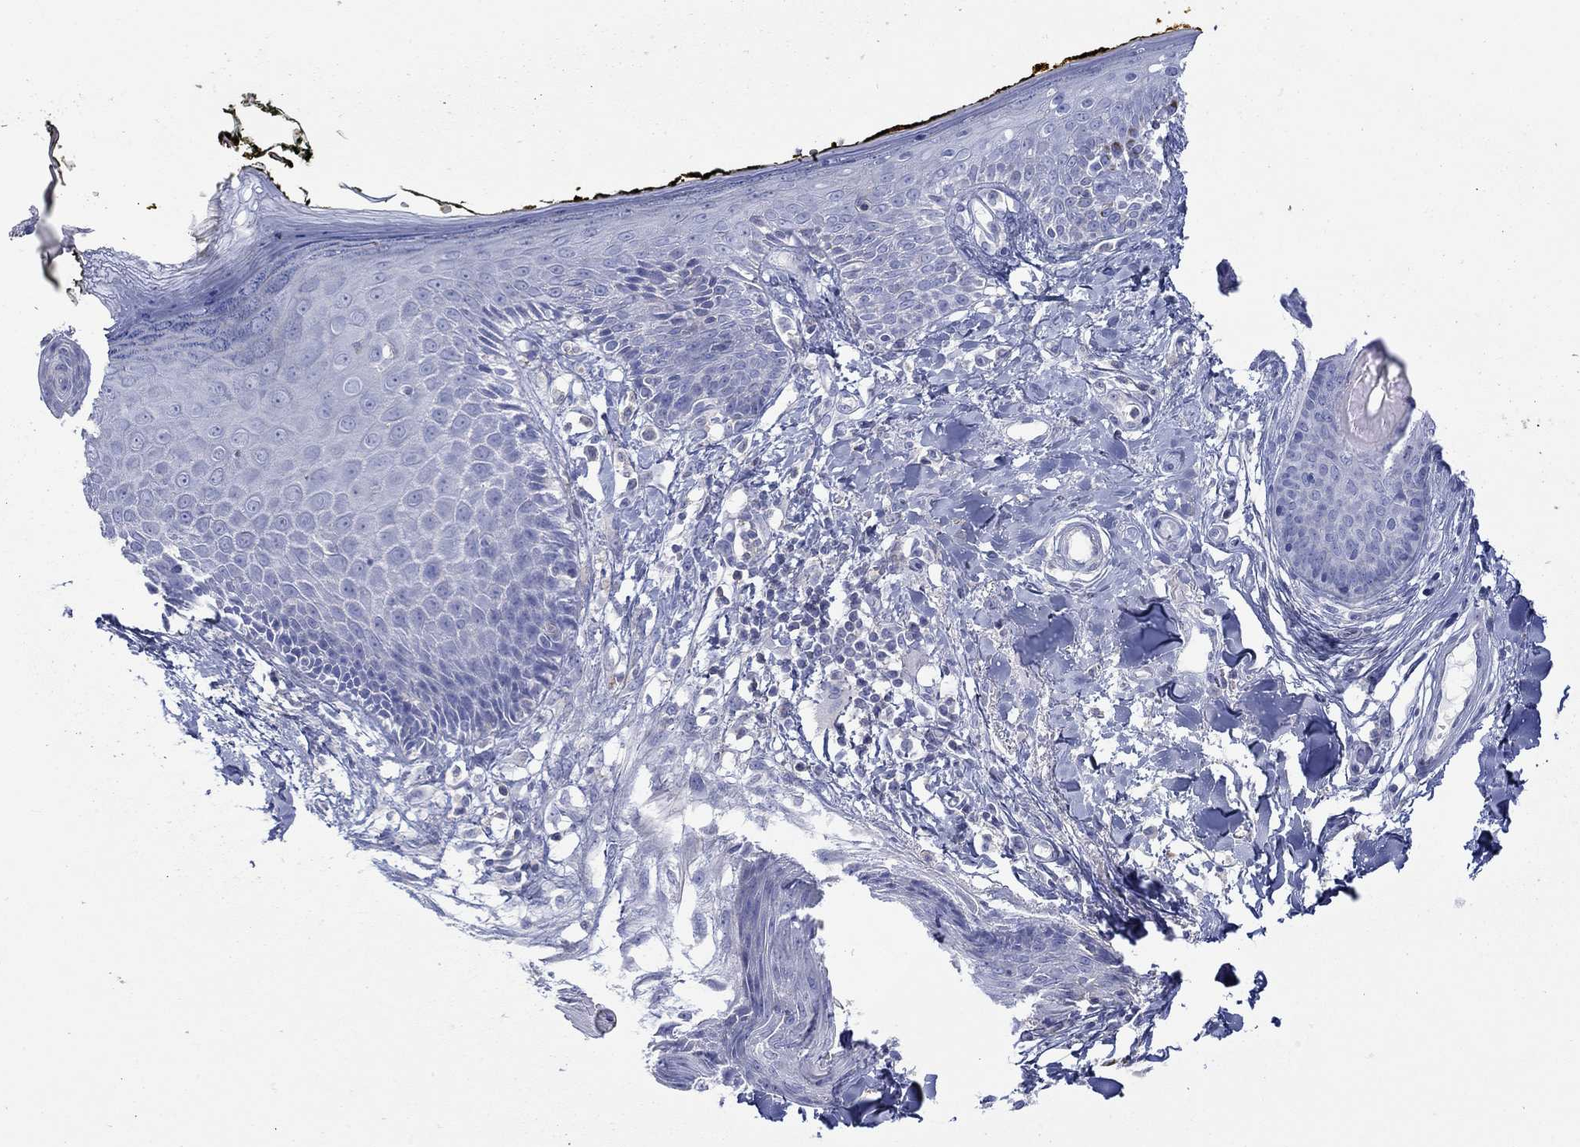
{"staining": {"intensity": "negative", "quantity": "none", "location": "none"}, "tissue": "skin", "cell_type": "Fibroblasts", "image_type": "normal", "snomed": [{"axis": "morphology", "description": "Normal tissue, NOS"}, {"axis": "topography", "description": "Skin"}], "caption": "A histopathology image of skin stained for a protein exhibits no brown staining in fibroblasts. (DAB IHC visualized using brightfield microscopy, high magnification).", "gene": "PPIL6", "patient": {"sex": "male", "age": 76}}